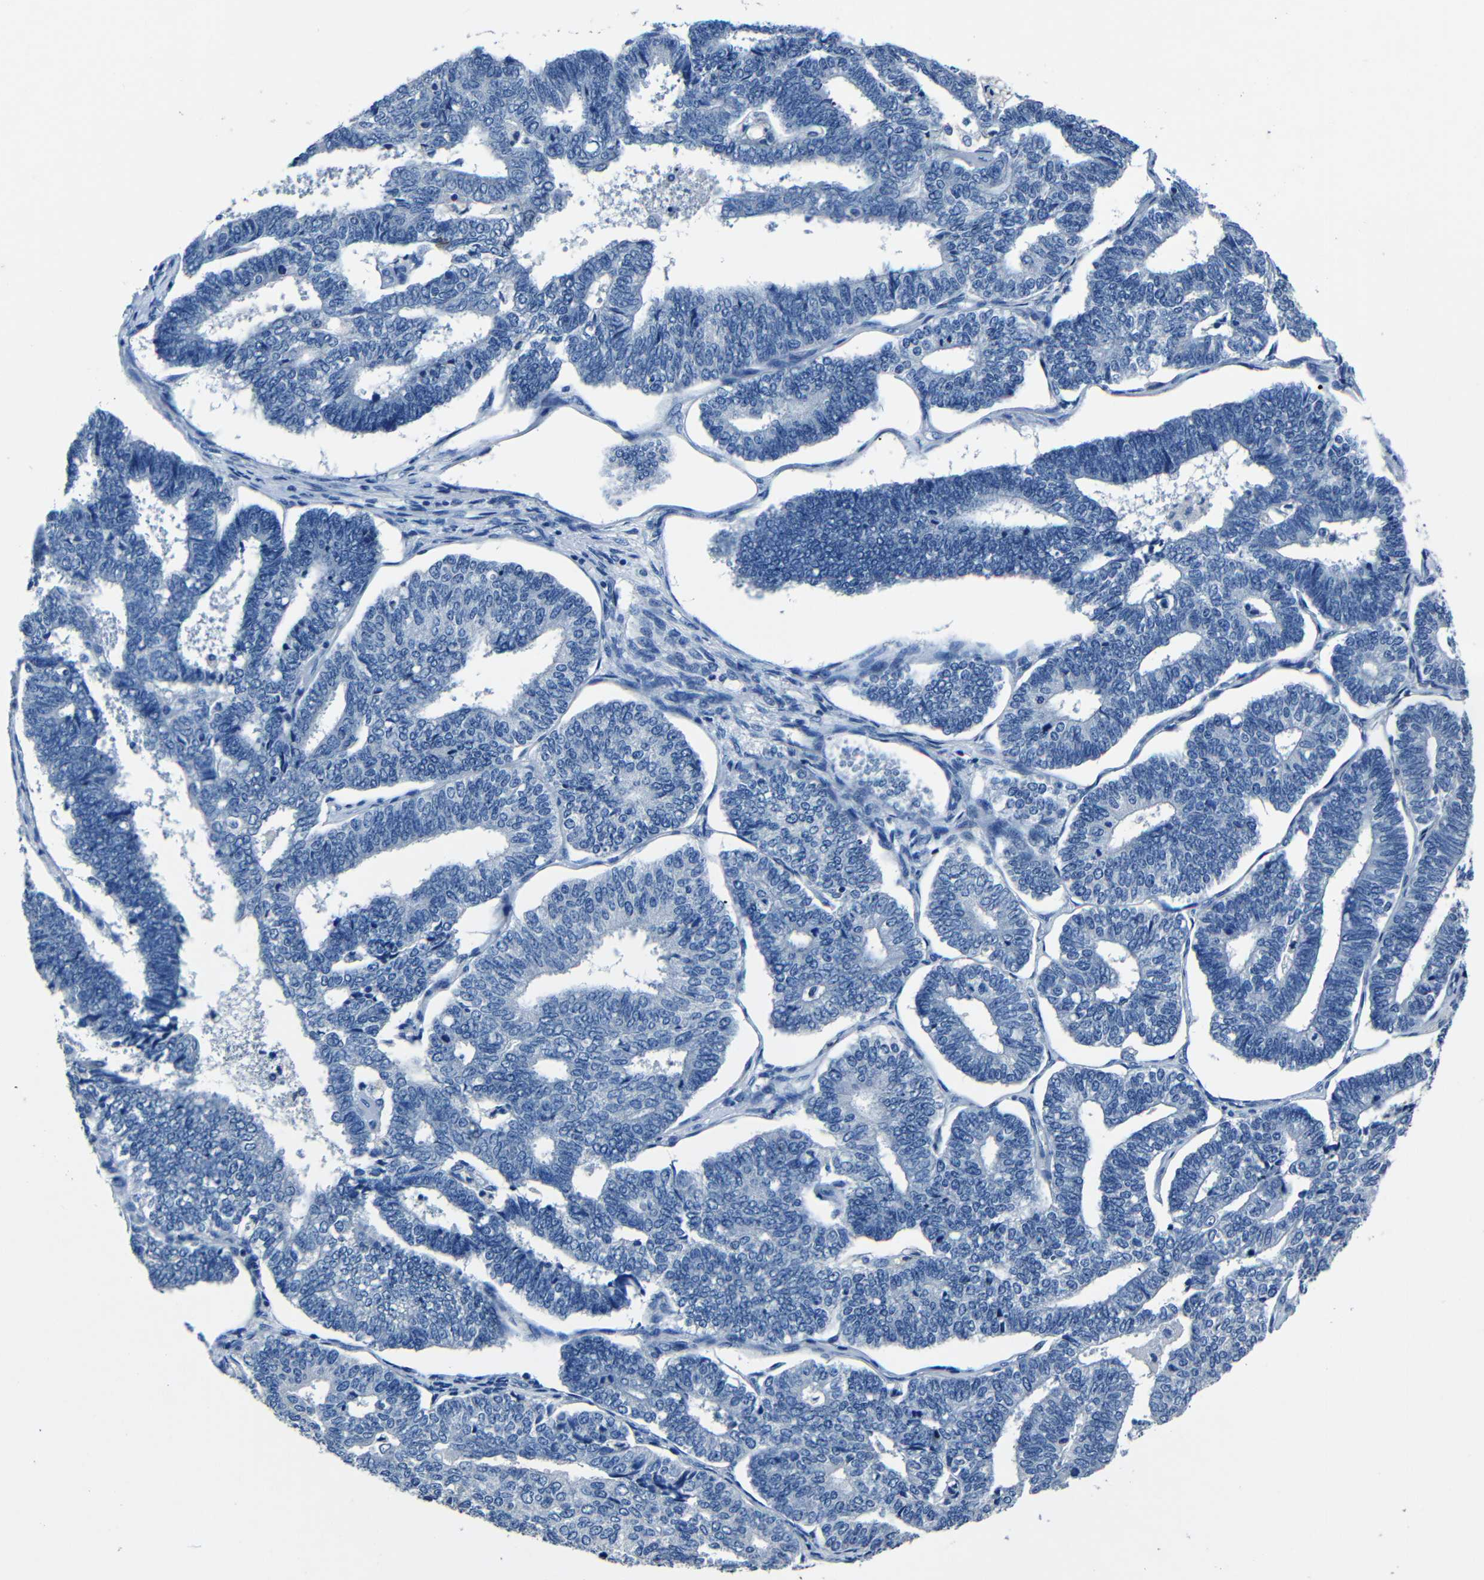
{"staining": {"intensity": "negative", "quantity": "none", "location": "none"}, "tissue": "endometrial cancer", "cell_type": "Tumor cells", "image_type": "cancer", "snomed": [{"axis": "morphology", "description": "Adenocarcinoma, NOS"}, {"axis": "topography", "description": "Endometrium"}], "caption": "Tumor cells are negative for brown protein staining in endometrial adenocarcinoma.", "gene": "NCMAP", "patient": {"sex": "female", "age": 70}}